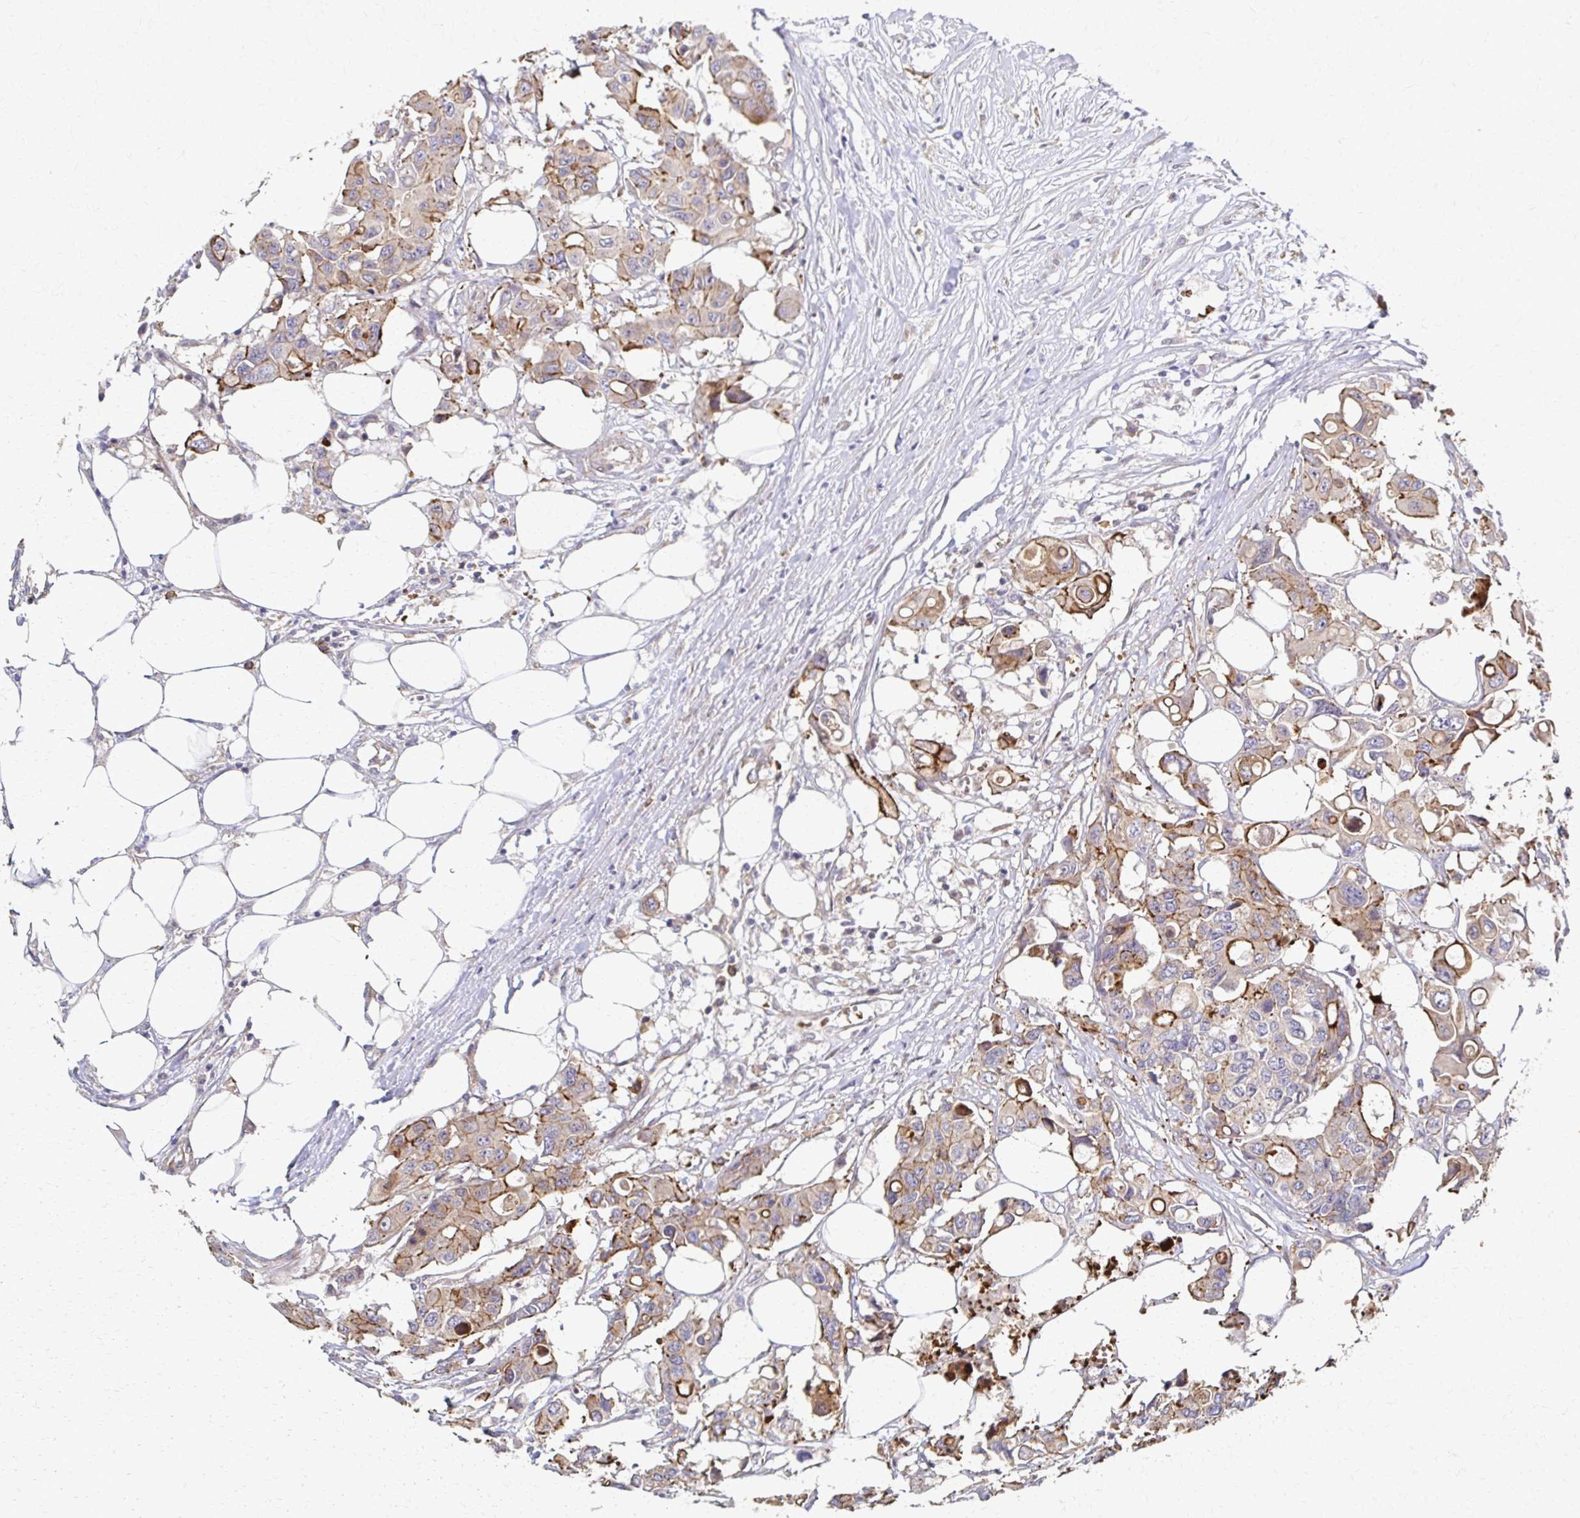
{"staining": {"intensity": "moderate", "quantity": "25%-75%", "location": "cytoplasmic/membranous"}, "tissue": "colorectal cancer", "cell_type": "Tumor cells", "image_type": "cancer", "snomed": [{"axis": "morphology", "description": "Adenocarcinoma, NOS"}, {"axis": "topography", "description": "Colon"}], "caption": "Protein staining of adenocarcinoma (colorectal) tissue exhibits moderate cytoplasmic/membranous staining in about 25%-75% of tumor cells. Immunohistochemistry stains the protein in brown and the nuclei are stained blue.", "gene": "SKA2", "patient": {"sex": "male", "age": 77}}